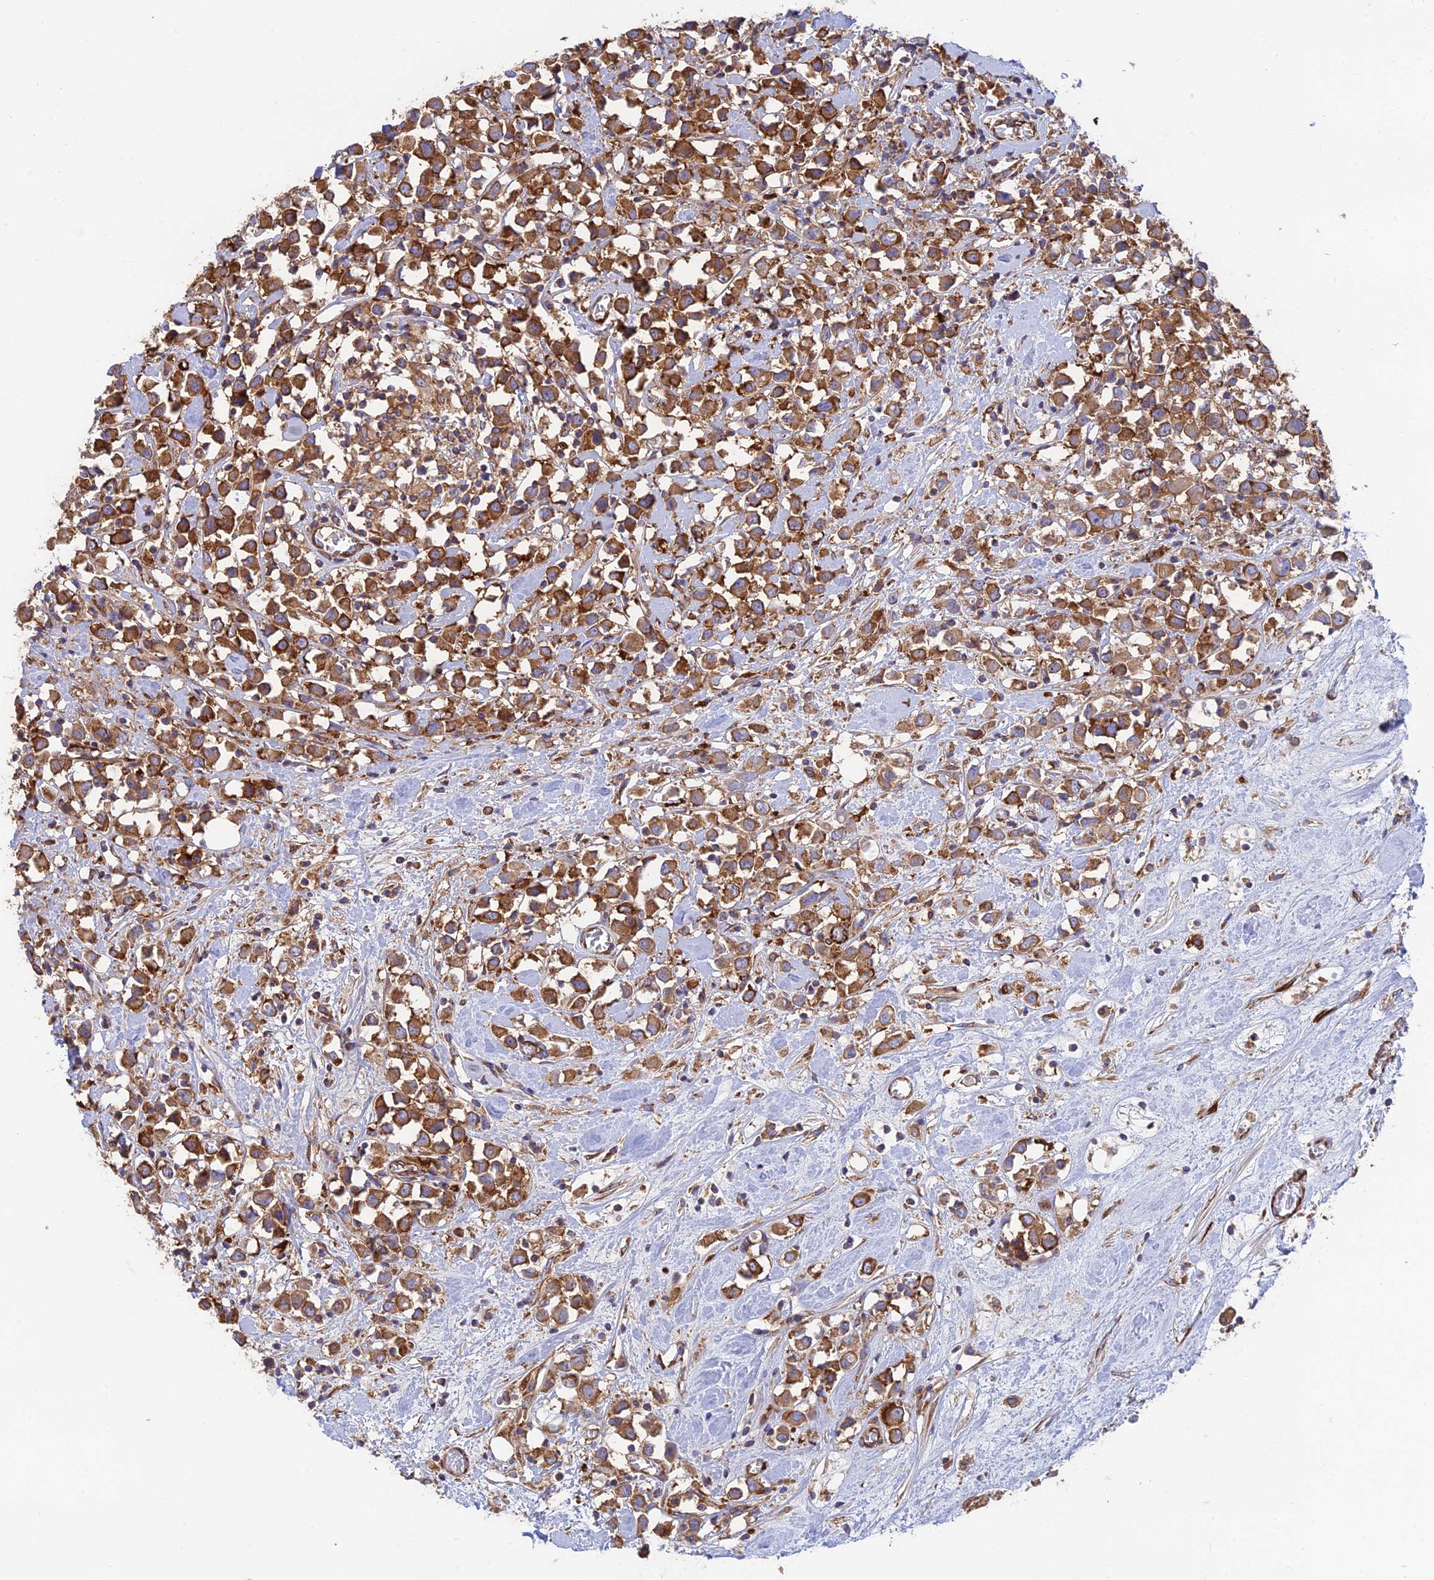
{"staining": {"intensity": "strong", "quantity": ">75%", "location": "cytoplasmic/membranous"}, "tissue": "breast cancer", "cell_type": "Tumor cells", "image_type": "cancer", "snomed": [{"axis": "morphology", "description": "Duct carcinoma"}, {"axis": "topography", "description": "Breast"}], "caption": "Immunohistochemistry (IHC) of breast cancer (infiltrating ductal carcinoma) reveals high levels of strong cytoplasmic/membranous expression in about >75% of tumor cells.", "gene": "CCDC69", "patient": {"sex": "female", "age": 61}}